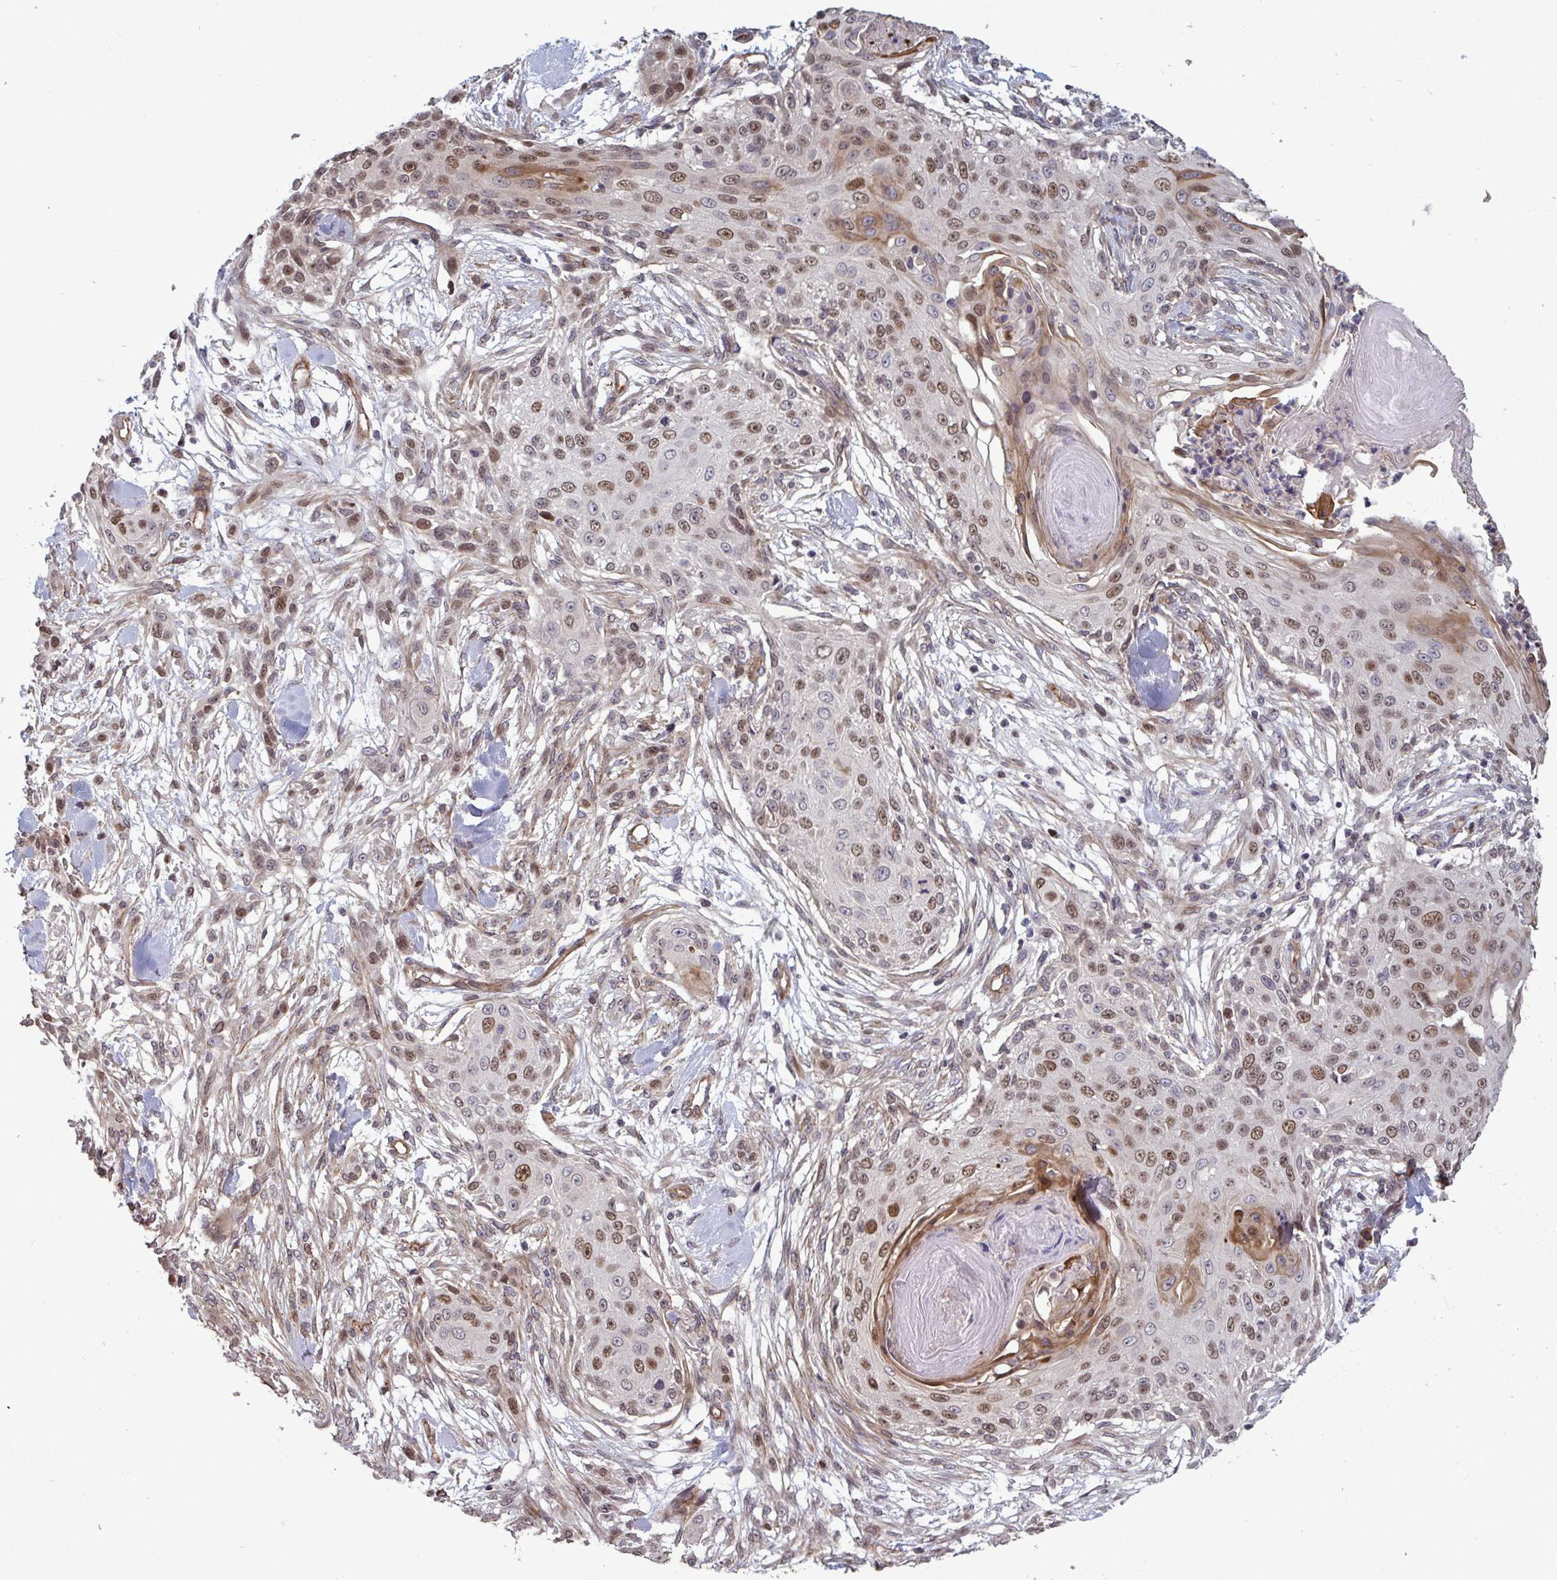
{"staining": {"intensity": "moderate", "quantity": "25%-75%", "location": "nuclear"}, "tissue": "skin cancer", "cell_type": "Tumor cells", "image_type": "cancer", "snomed": [{"axis": "morphology", "description": "Squamous cell carcinoma, NOS"}, {"axis": "topography", "description": "Skin"}], "caption": "A brown stain shows moderate nuclear staining of a protein in skin squamous cell carcinoma tumor cells.", "gene": "IPO5", "patient": {"sex": "female", "age": 59}}